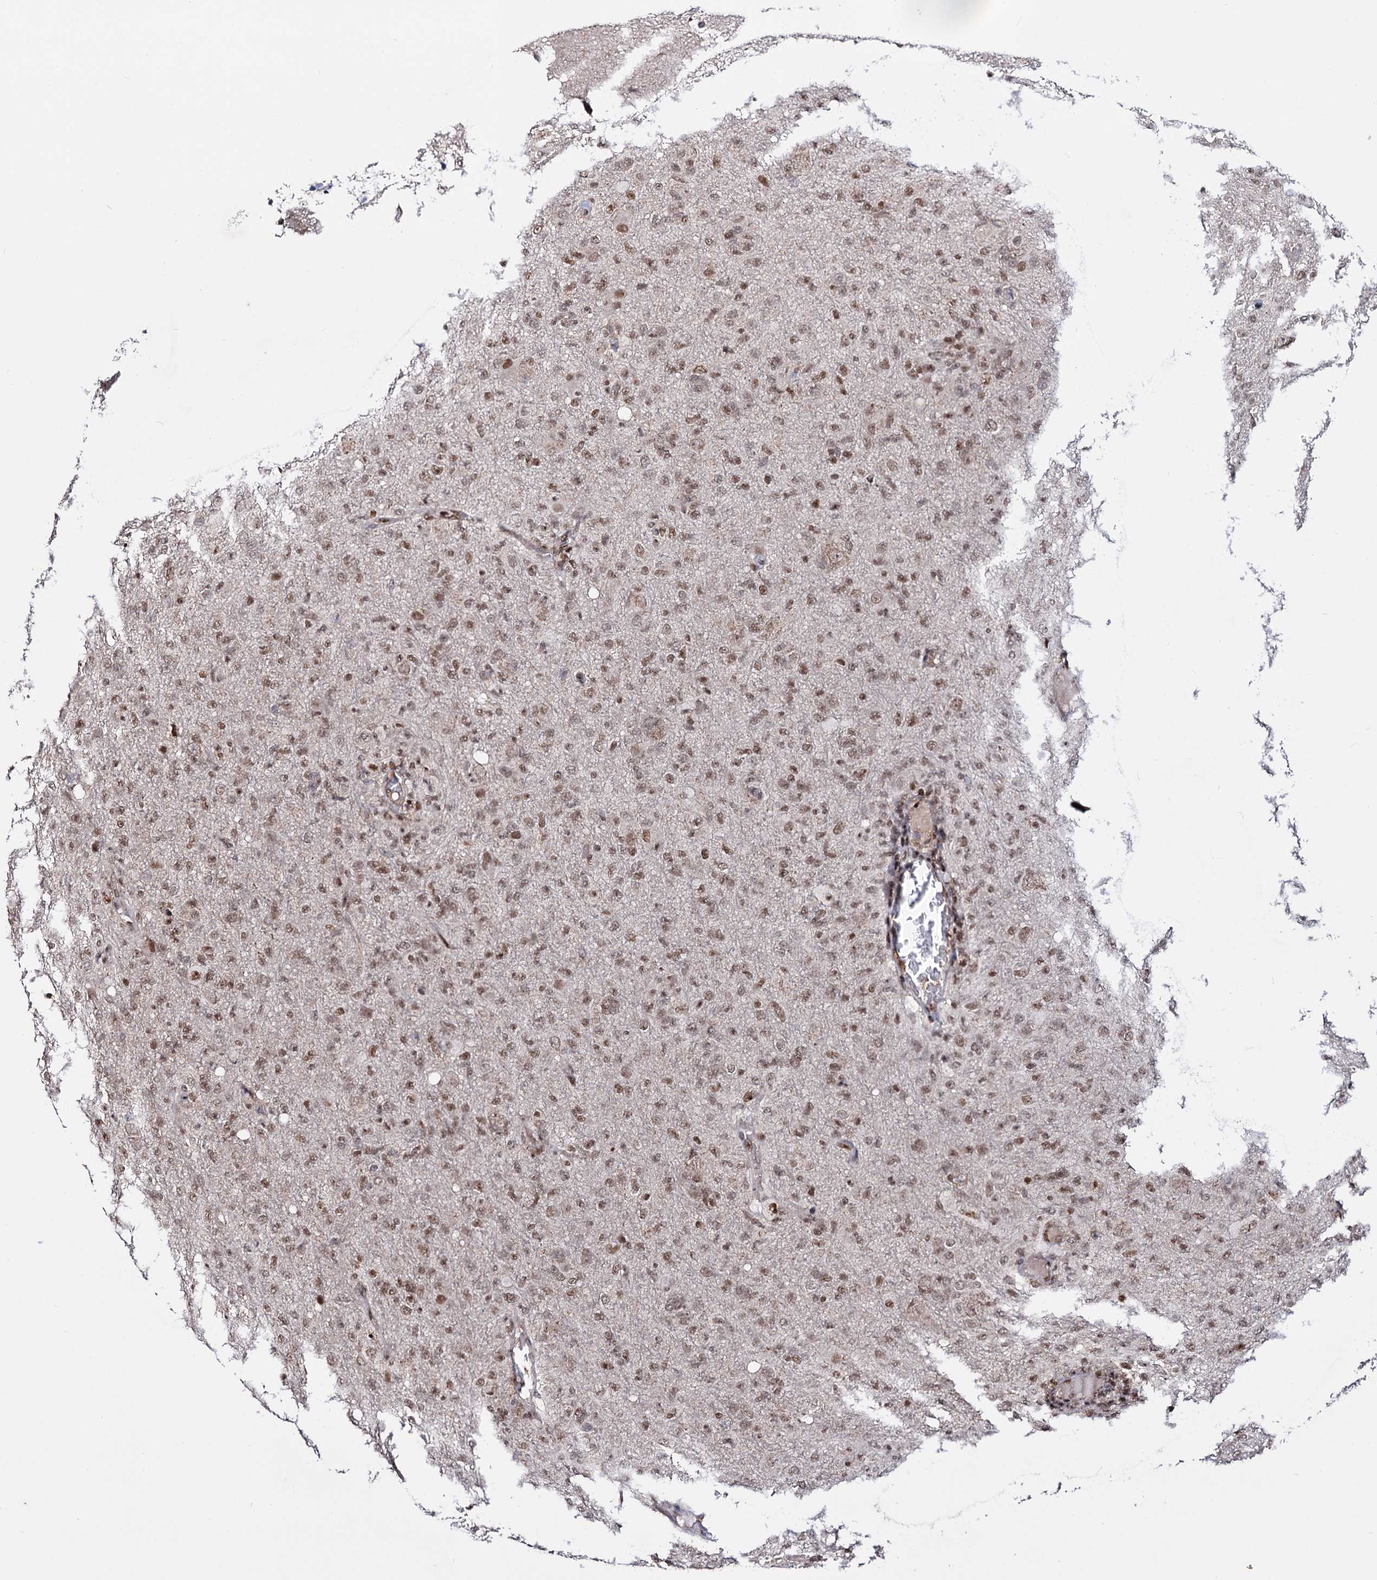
{"staining": {"intensity": "moderate", "quantity": ">75%", "location": "nuclear"}, "tissue": "glioma", "cell_type": "Tumor cells", "image_type": "cancer", "snomed": [{"axis": "morphology", "description": "Glioma, malignant, High grade"}, {"axis": "topography", "description": "Brain"}], "caption": "Protein expression by IHC displays moderate nuclear staining in approximately >75% of tumor cells in high-grade glioma (malignant).", "gene": "SMCHD1", "patient": {"sex": "female", "age": 57}}